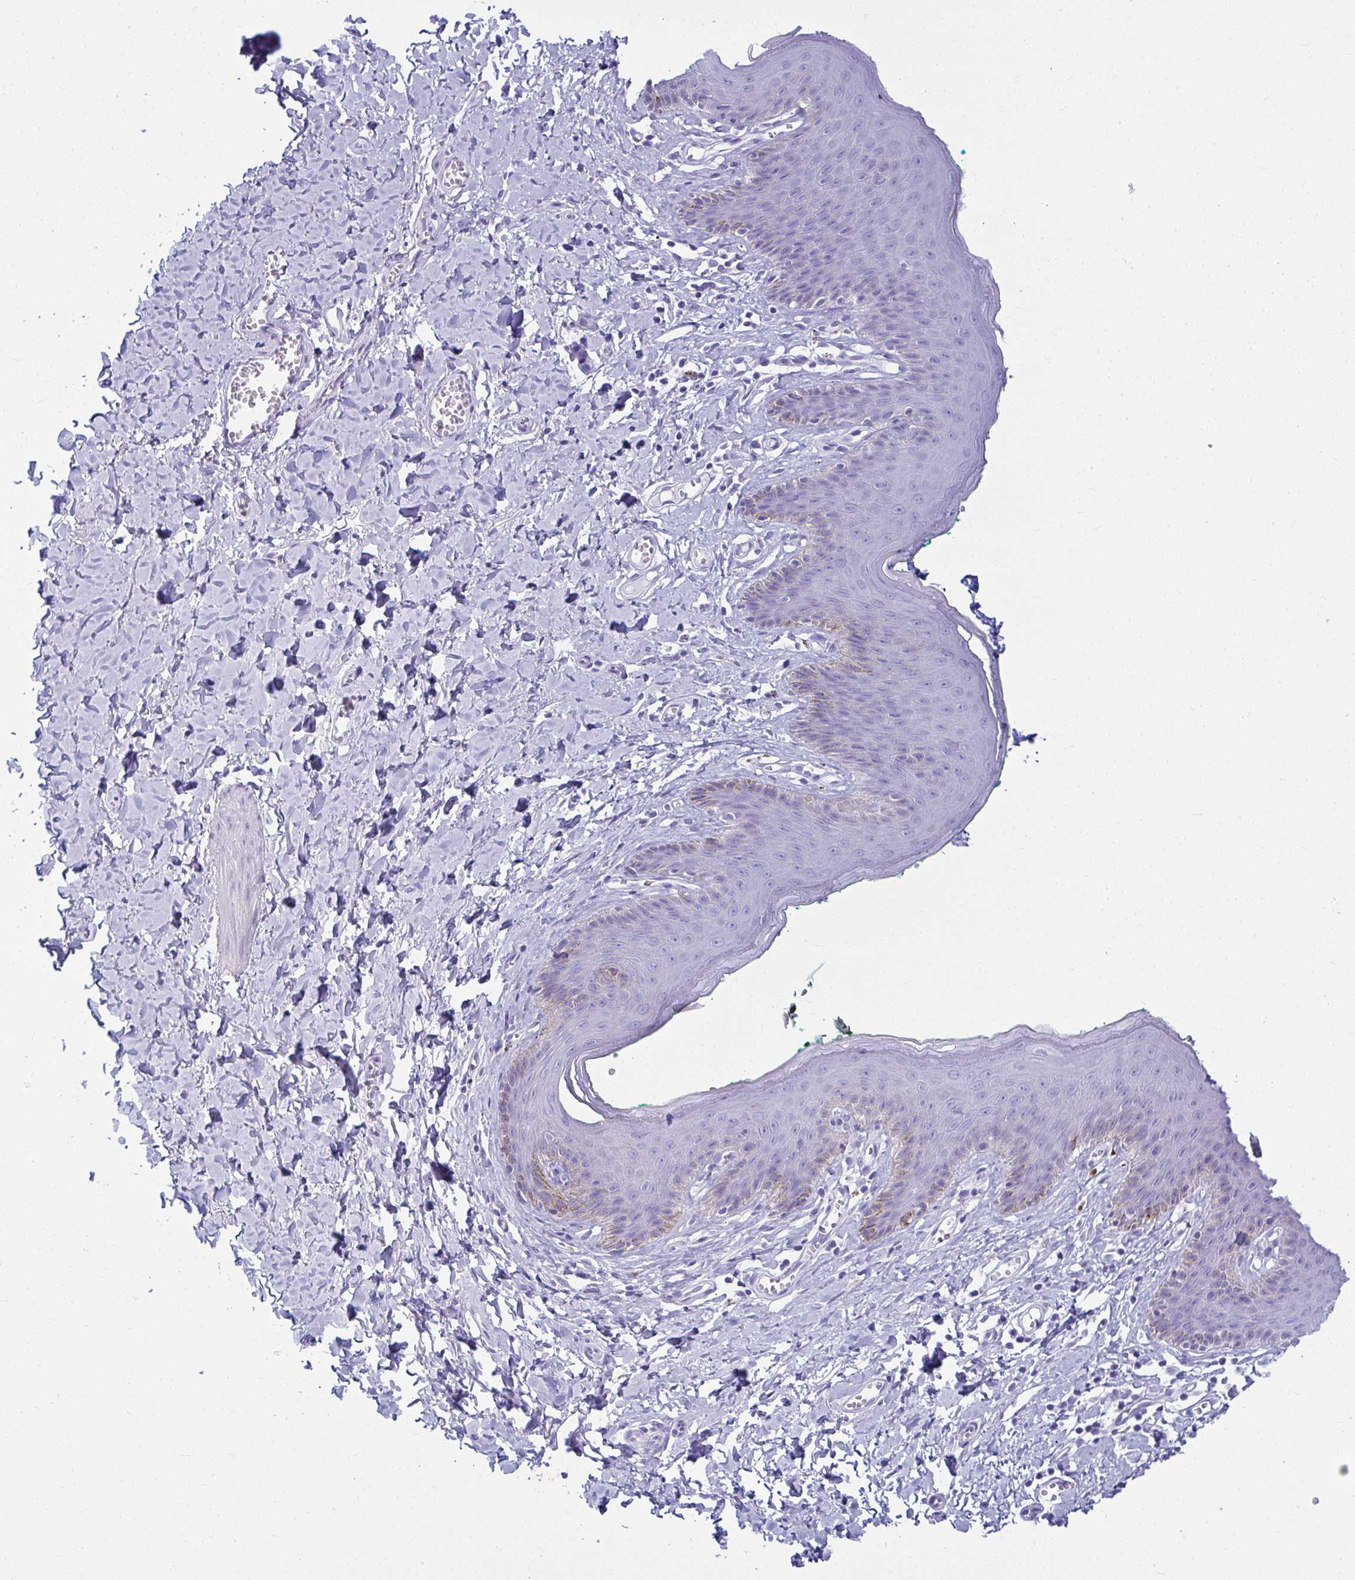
{"staining": {"intensity": "negative", "quantity": "none", "location": "none"}, "tissue": "skin", "cell_type": "Epidermal cells", "image_type": "normal", "snomed": [{"axis": "morphology", "description": "Normal tissue, NOS"}, {"axis": "topography", "description": "Vulva"}, {"axis": "topography", "description": "Peripheral nerve tissue"}], "caption": "Epidermal cells are negative for protein expression in normal human skin.", "gene": "CLGN", "patient": {"sex": "female", "age": 66}}